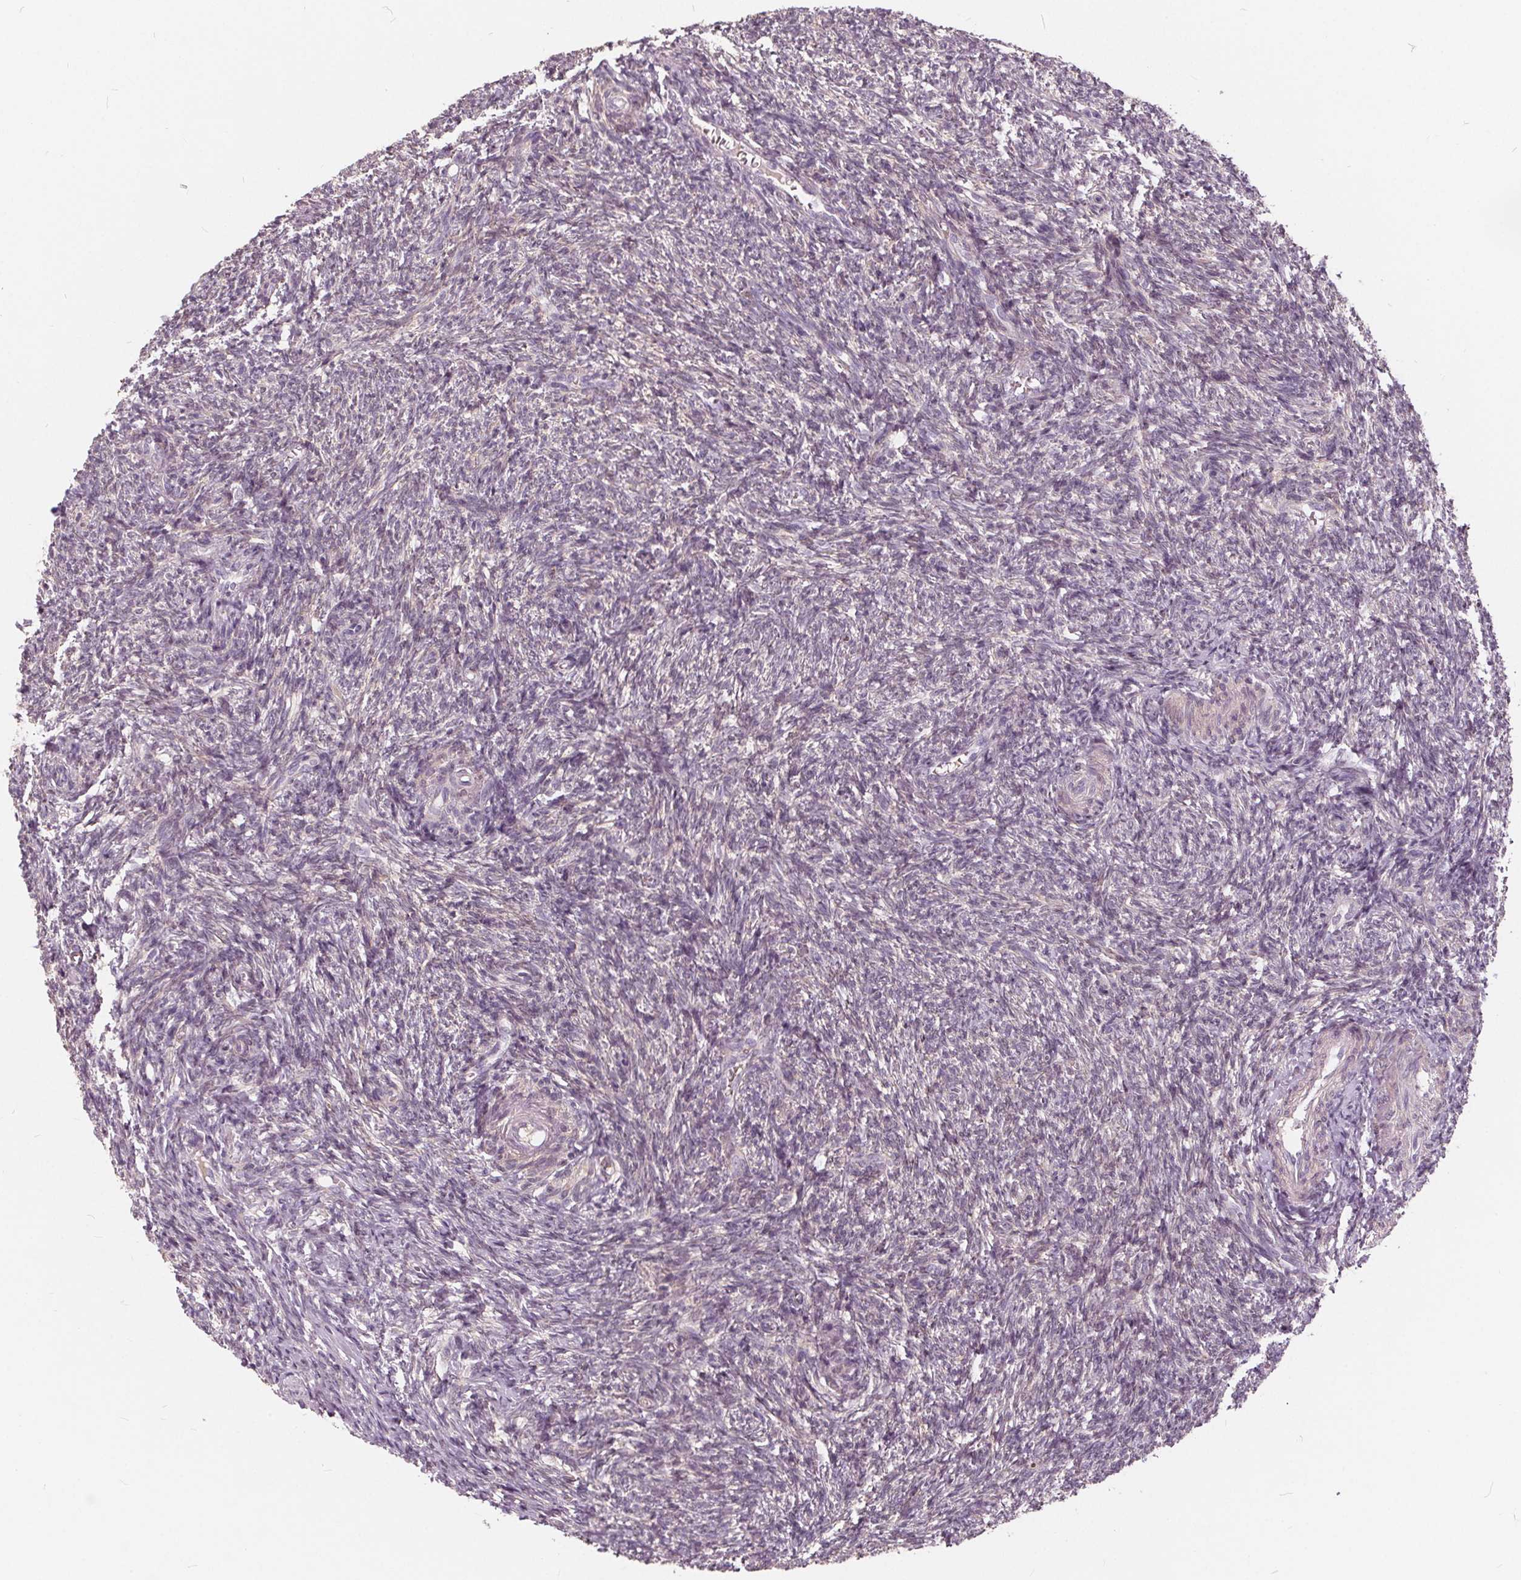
{"staining": {"intensity": "negative", "quantity": "none", "location": "none"}, "tissue": "ovary", "cell_type": "Ovarian stroma cells", "image_type": "normal", "snomed": [{"axis": "morphology", "description": "Normal tissue, NOS"}, {"axis": "topography", "description": "Ovary"}], "caption": "Ovary stained for a protein using immunohistochemistry exhibits no staining ovarian stroma cells.", "gene": "HAAO", "patient": {"sex": "female", "age": 39}}